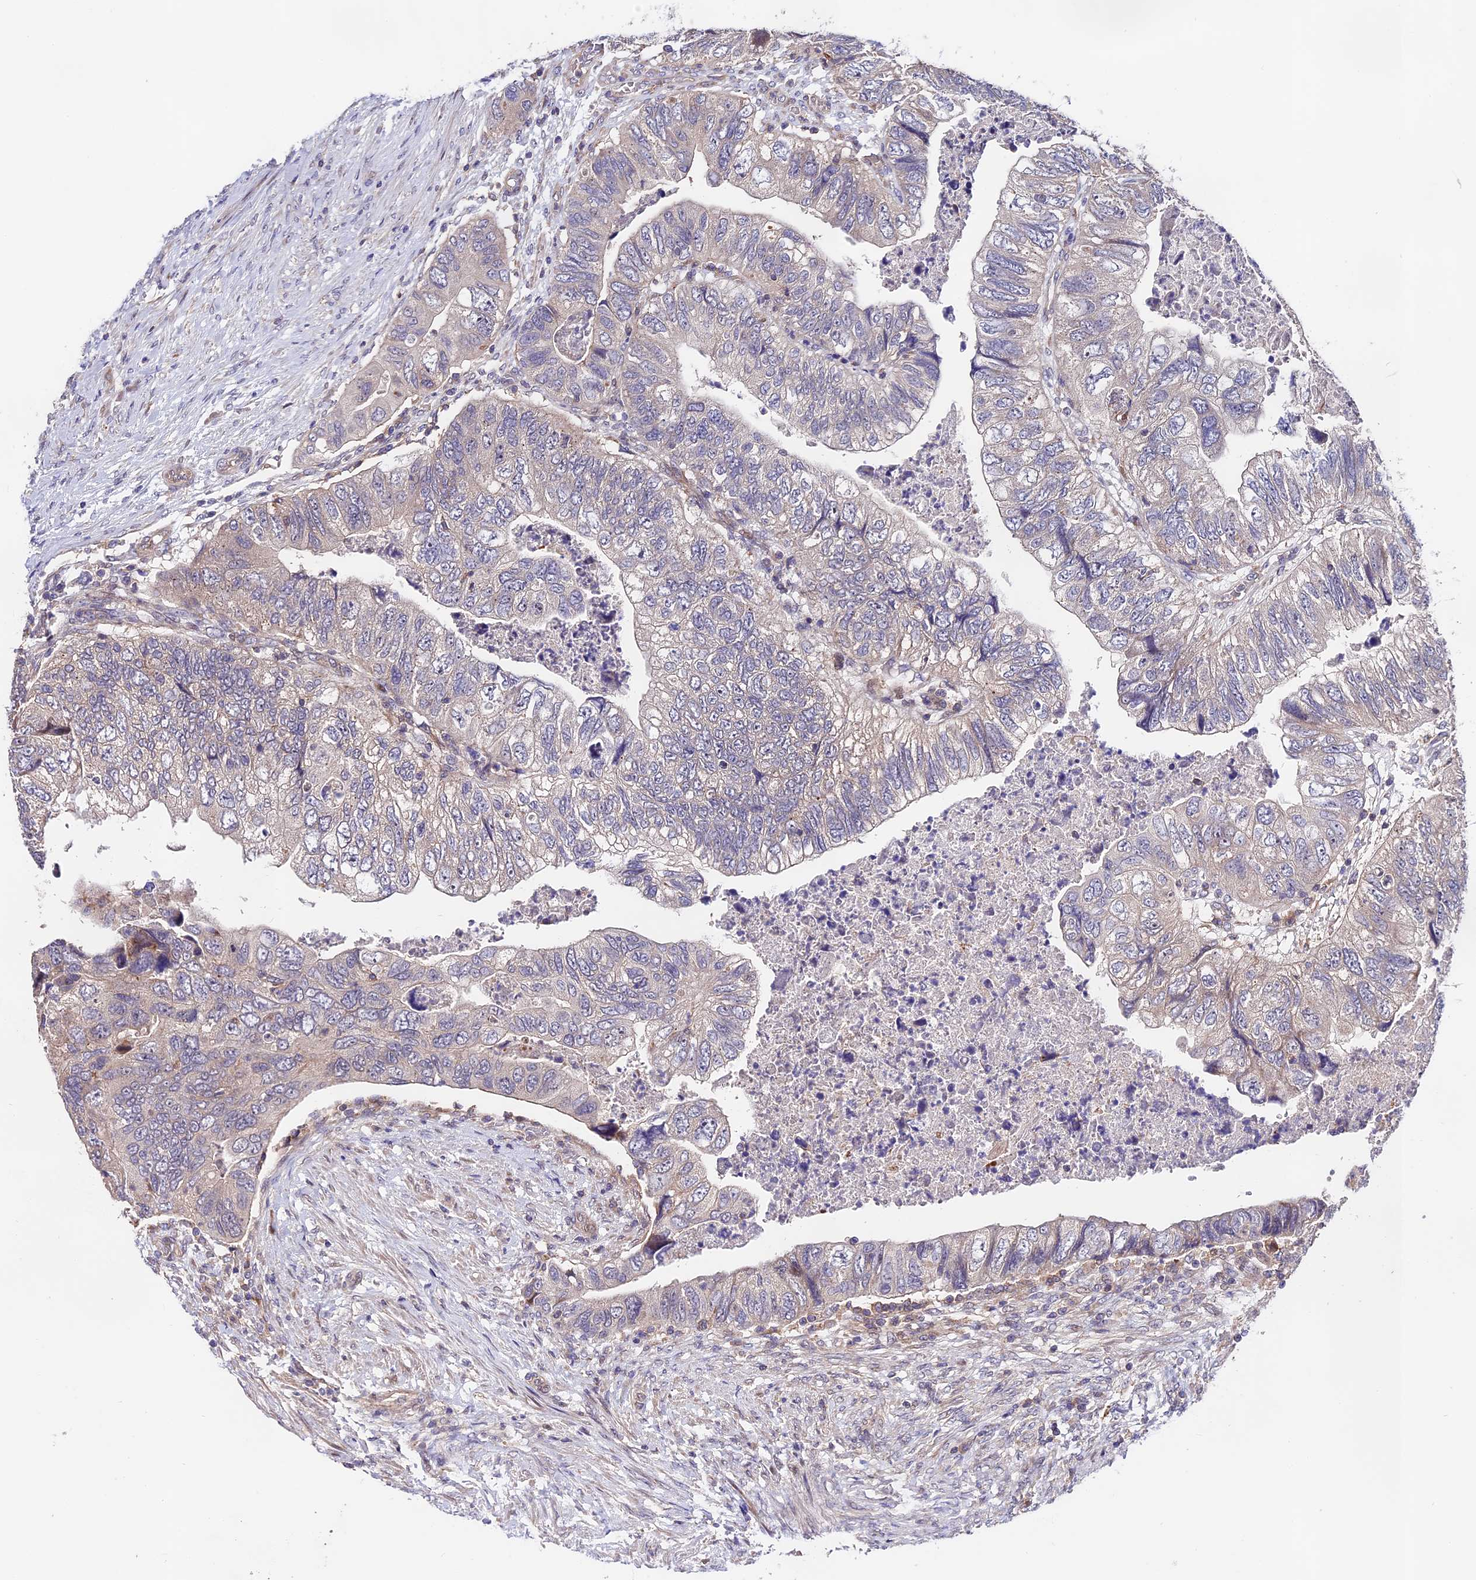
{"staining": {"intensity": "negative", "quantity": "none", "location": "none"}, "tissue": "colorectal cancer", "cell_type": "Tumor cells", "image_type": "cancer", "snomed": [{"axis": "morphology", "description": "Adenocarcinoma, NOS"}, {"axis": "topography", "description": "Rectum"}], "caption": "Histopathology image shows no protein positivity in tumor cells of colorectal cancer (adenocarcinoma) tissue.", "gene": "CACNA1H", "patient": {"sex": "male", "age": 63}}